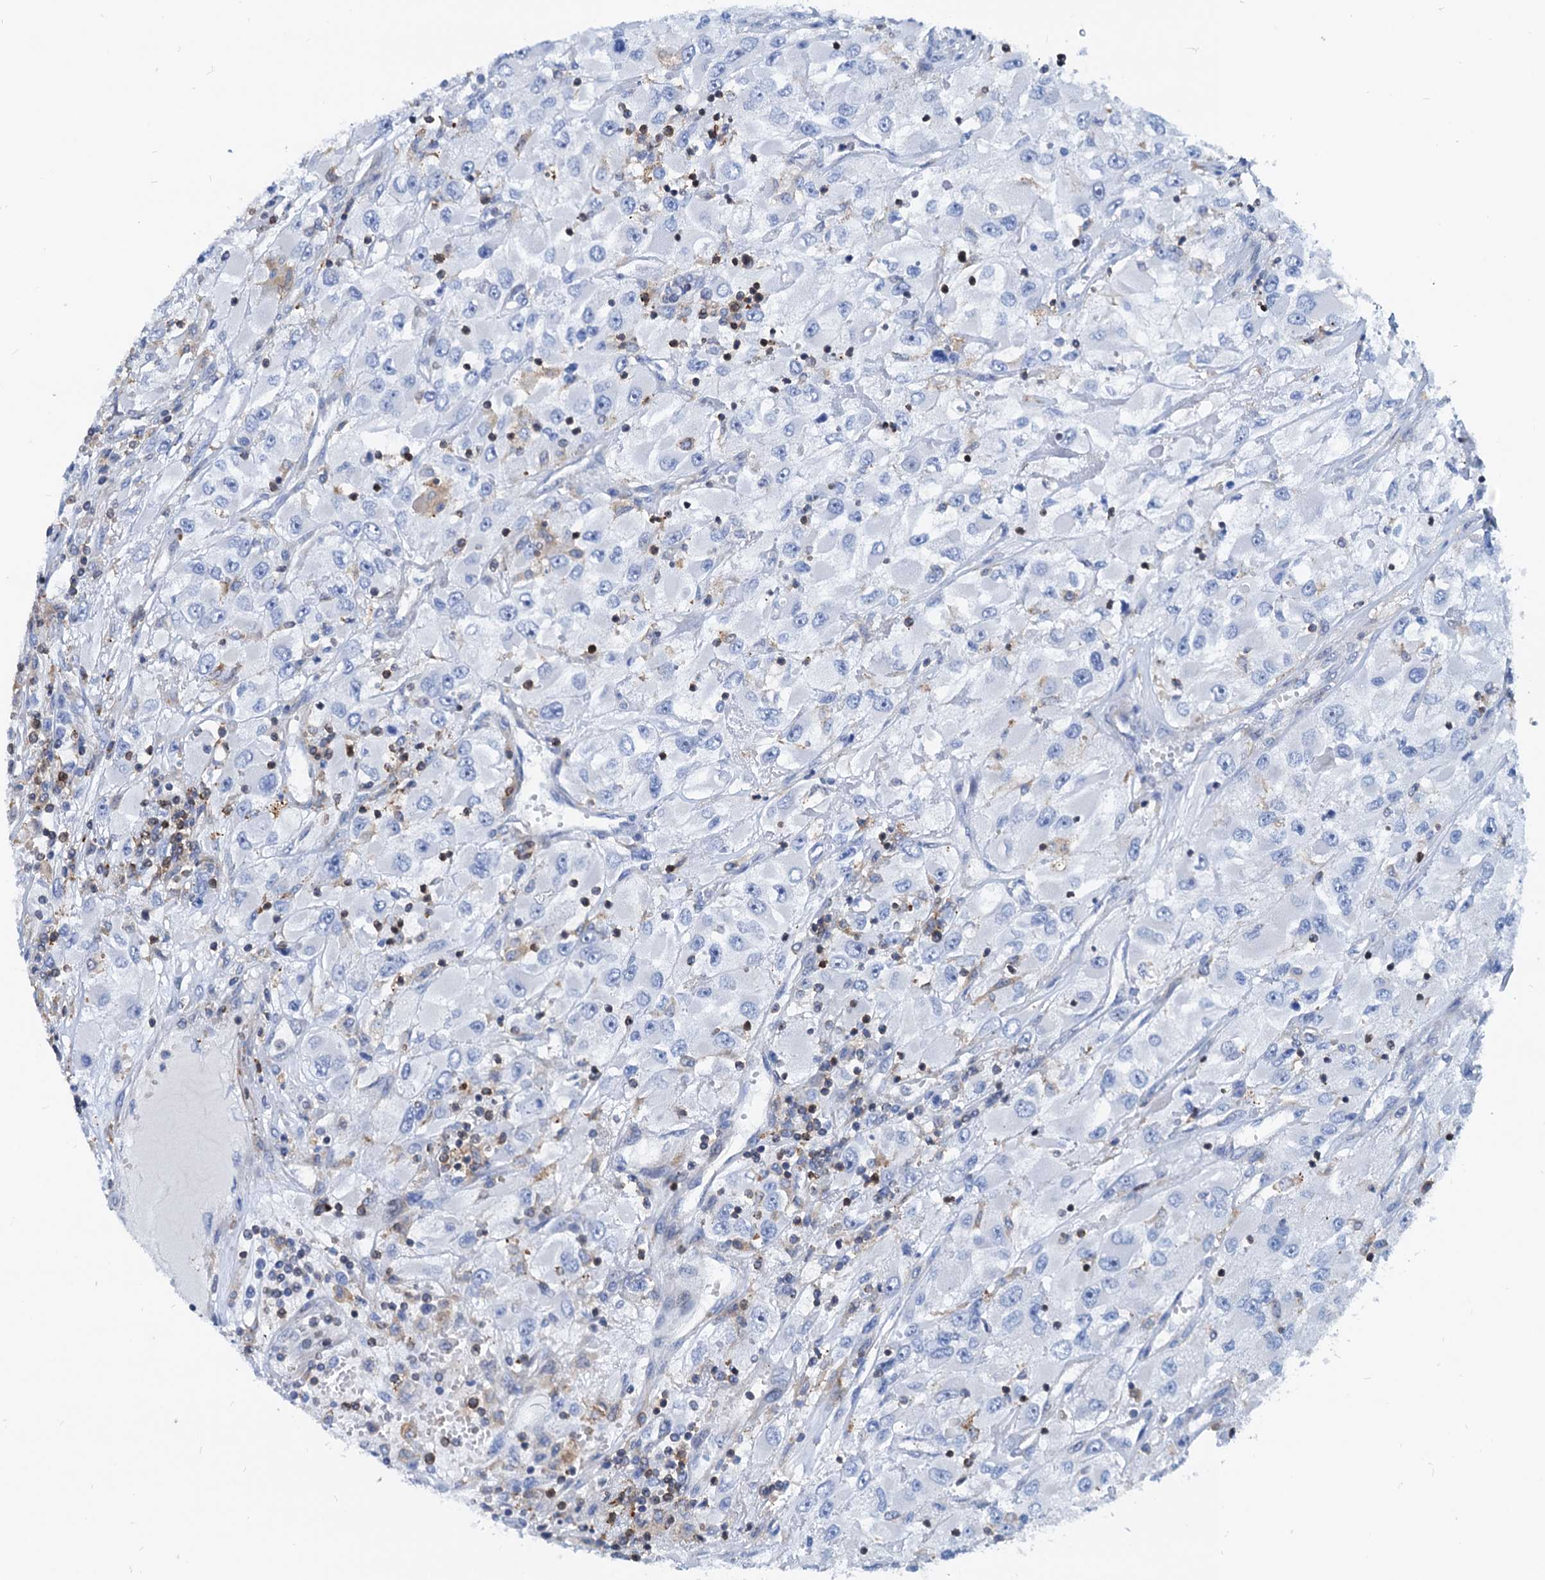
{"staining": {"intensity": "negative", "quantity": "none", "location": "none"}, "tissue": "renal cancer", "cell_type": "Tumor cells", "image_type": "cancer", "snomed": [{"axis": "morphology", "description": "Adenocarcinoma, NOS"}, {"axis": "topography", "description": "Kidney"}], "caption": "Renal adenocarcinoma was stained to show a protein in brown. There is no significant expression in tumor cells.", "gene": "LCP2", "patient": {"sex": "female", "age": 52}}